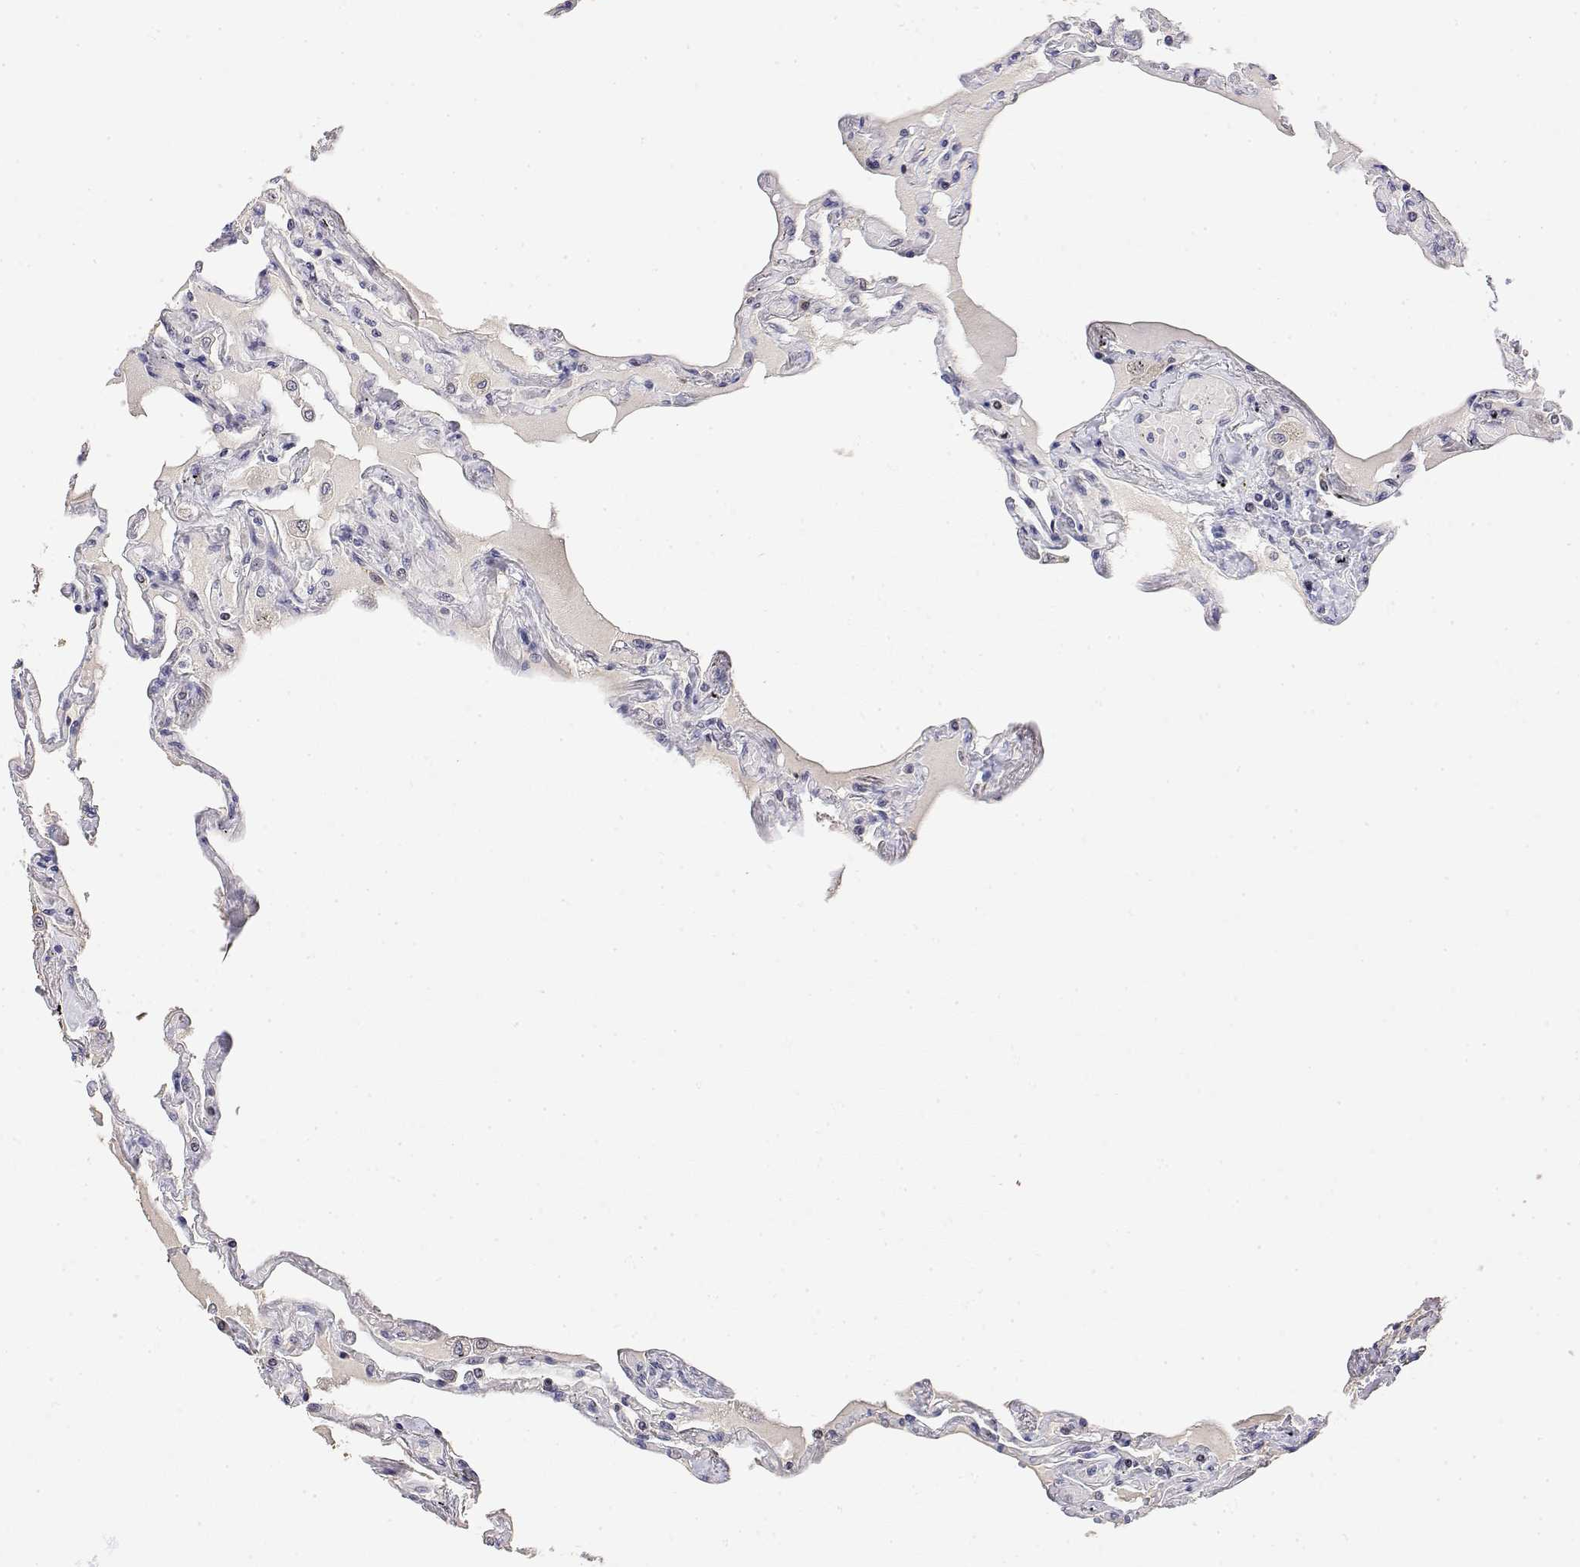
{"staining": {"intensity": "negative", "quantity": "none", "location": "none"}, "tissue": "lung", "cell_type": "Alveolar cells", "image_type": "normal", "snomed": [{"axis": "morphology", "description": "Normal tissue, NOS"}, {"axis": "morphology", "description": "Adenocarcinoma, NOS"}, {"axis": "topography", "description": "Cartilage tissue"}, {"axis": "topography", "description": "Lung"}], "caption": "The micrograph shows no staining of alveolar cells in normal lung.", "gene": "GADD45GIP1", "patient": {"sex": "female", "age": 67}}